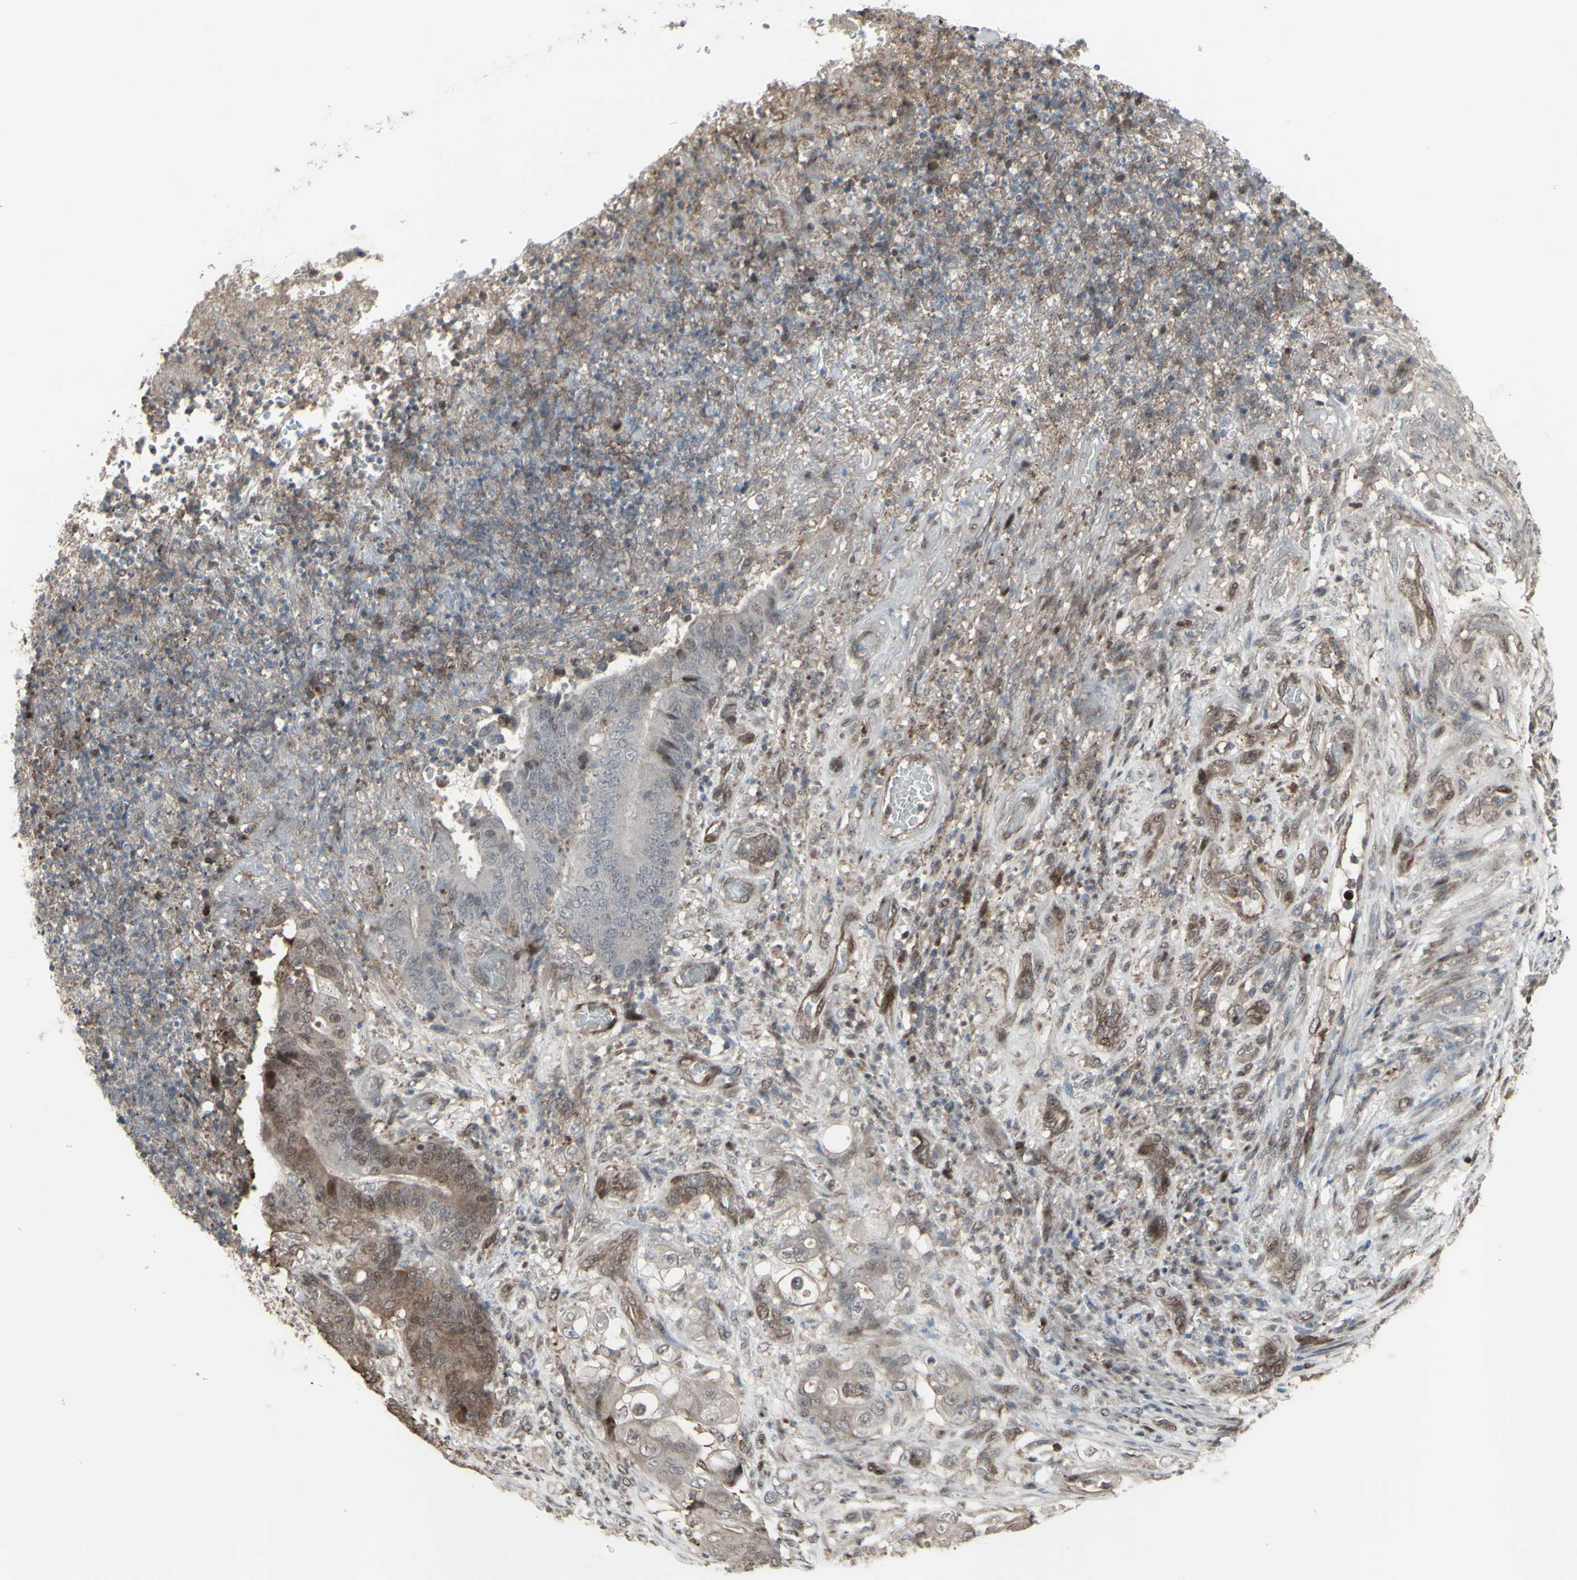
{"staining": {"intensity": "weak", "quantity": "25%-75%", "location": "cytoplasmic/membranous"}, "tissue": "stomach cancer", "cell_type": "Tumor cells", "image_type": "cancer", "snomed": [{"axis": "morphology", "description": "Adenocarcinoma, NOS"}, {"axis": "topography", "description": "Stomach"}], "caption": "This is a micrograph of immunohistochemistry (IHC) staining of adenocarcinoma (stomach), which shows weak staining in the cytoplasmic/membranous of tumor cells.", "gene": "CD33", "patient": {"sex": "female", "age": 73}}